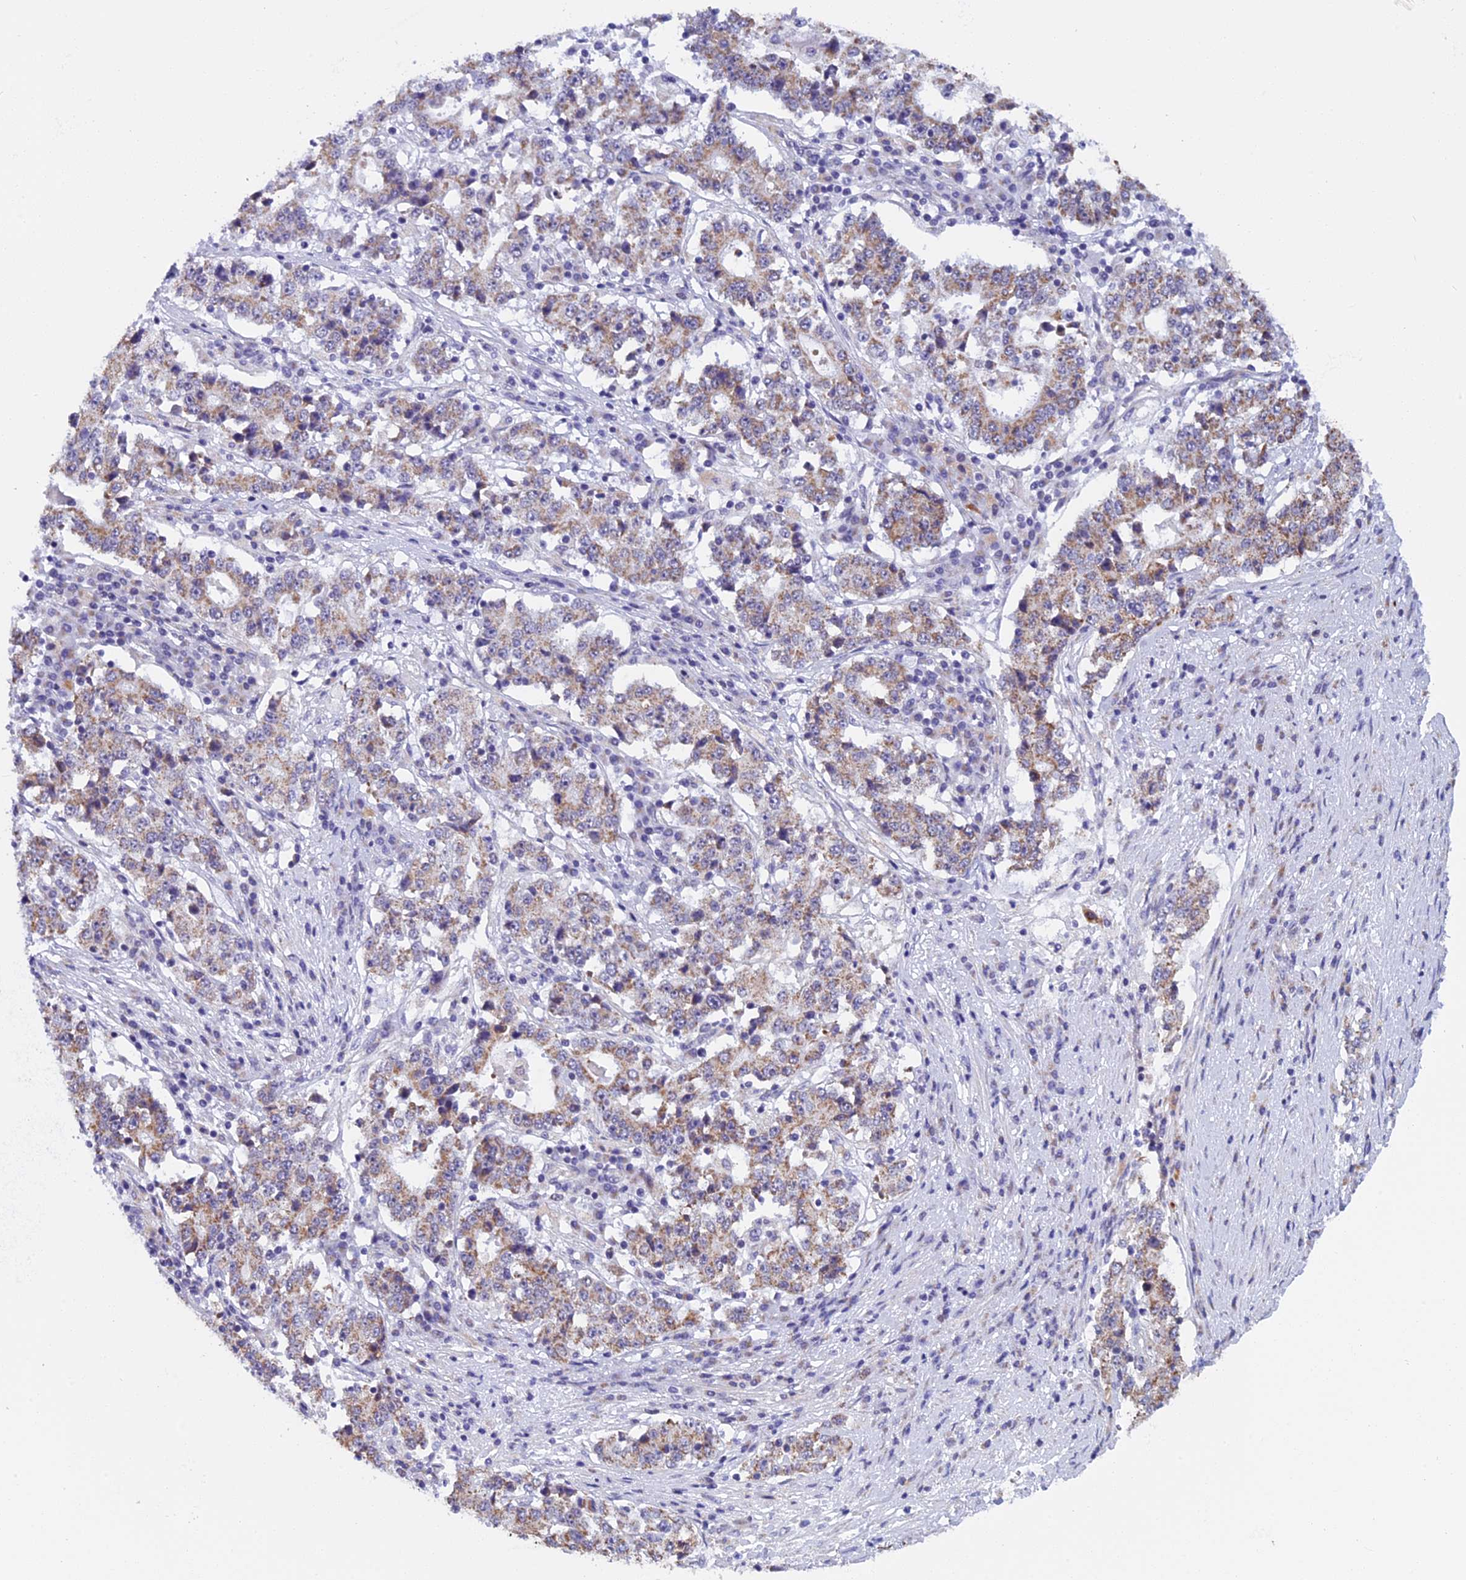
{"staining": {"intensity": "moderate", "quantity": ">75%", "location": "cytoplasmic/membranous"}, "tissue": "stomach cancer", "cell_type": "Tumor cells", "image_type": "cancer", "snomed": [{"axis": "morphology", "description": "Adenocarcinoma, NOS"}, {"axis": "topography", "description": "Stomach"}], "caption": "A brown stain labels moderate cytoplasmic/membranous staining of a protein in adenocarcinoma (stomach) tumor cells.", "gene": "ZNF317", "patient": {"sex": "male", "age": 59}}